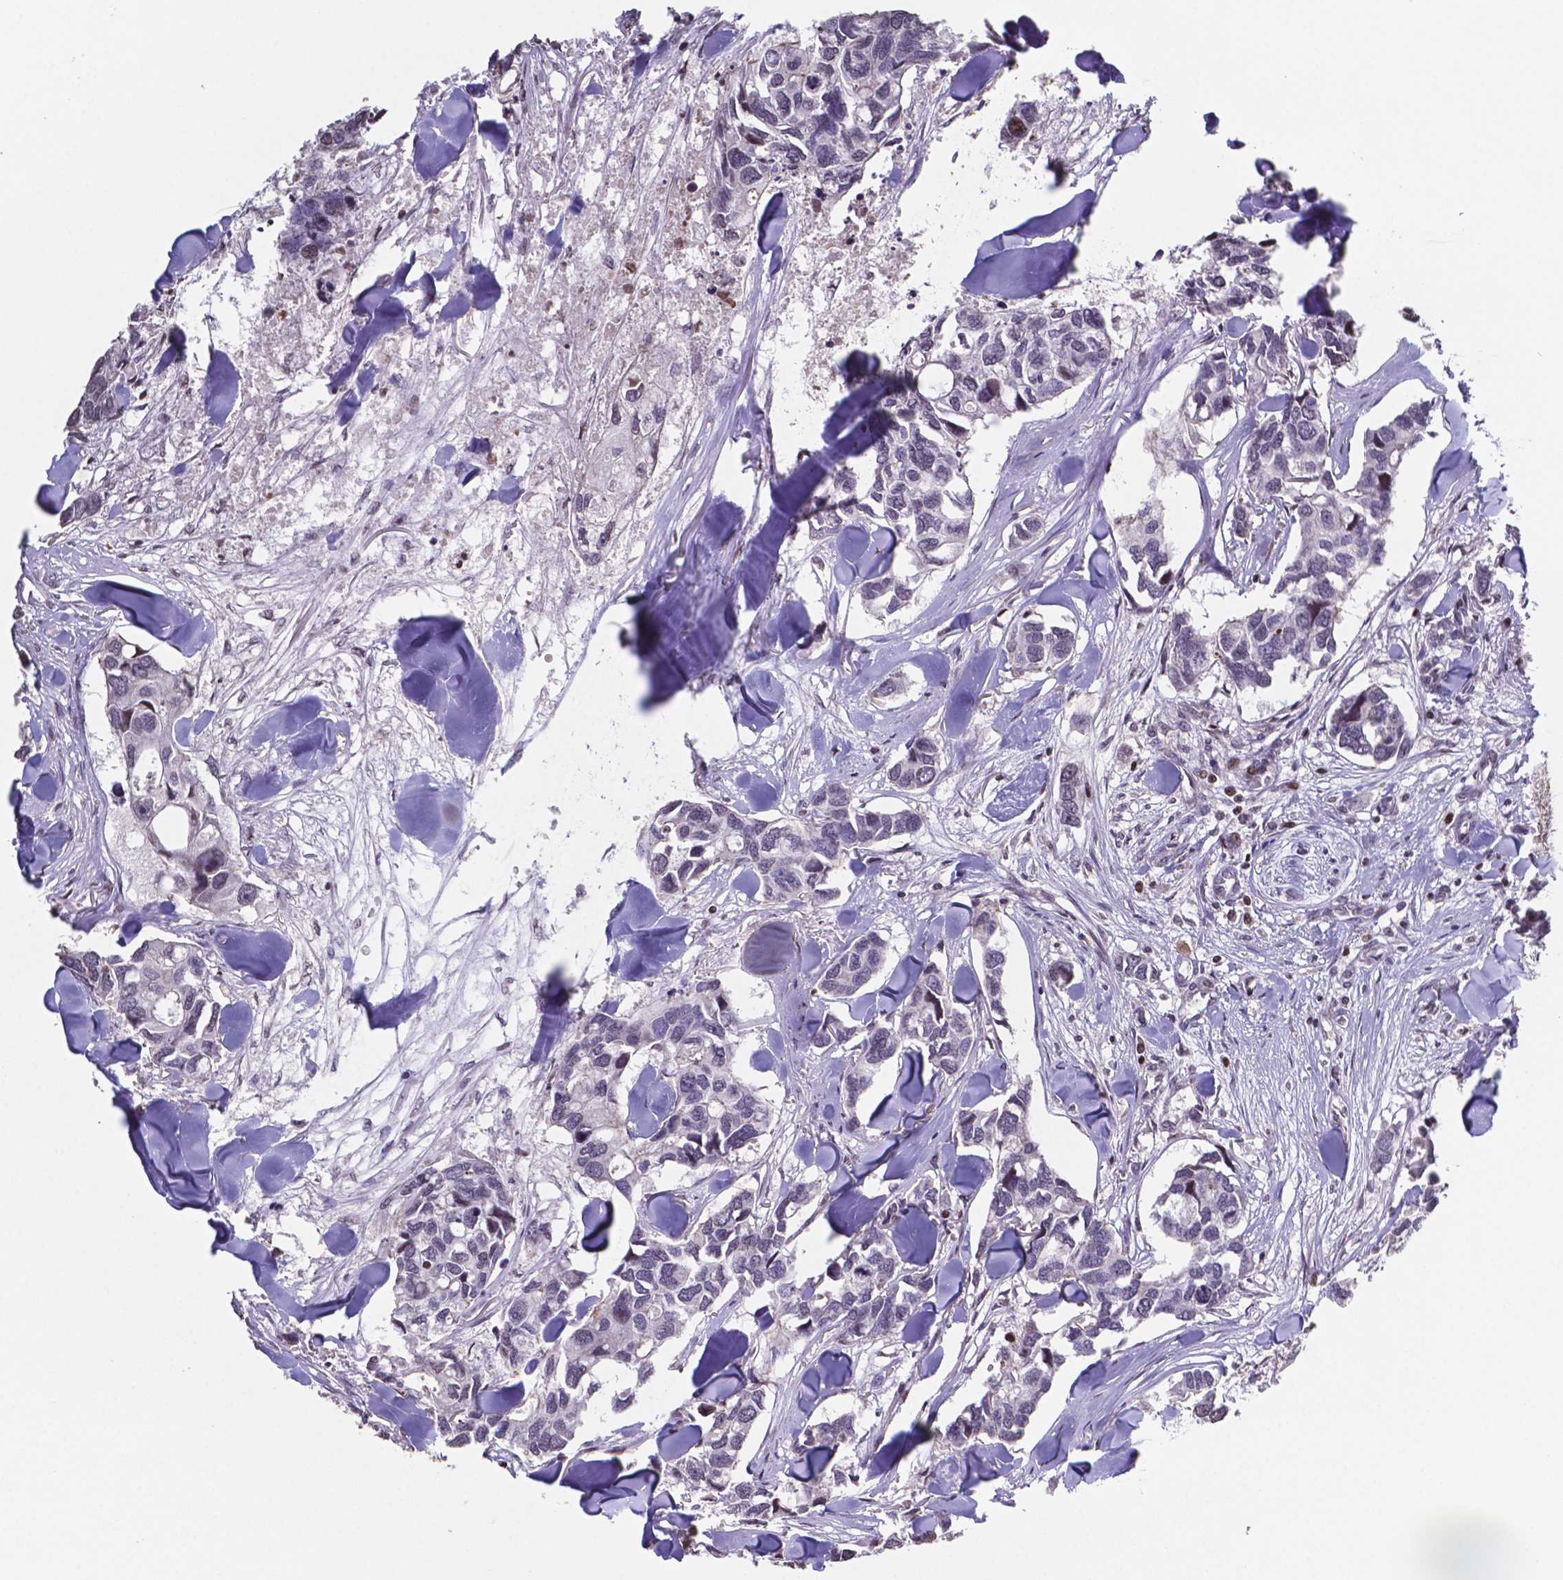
{"staining": {"intensity": "negative", "quantity": "none", "location": "none"}, "tissue": "breast cancer", "cell_type": "Tumor cells", "image_type": "cancer", "snomed": [{"axis": "morphology", "description": "Duct carcinoma"}, {"axis": "topography", "description": "Breast"}], "caption": "The image displays no significant expression in tumor cells of breast invasive ductal carcinoma.", "gene": "MLC1", "patient": {"sex": "female", "age": 83}}